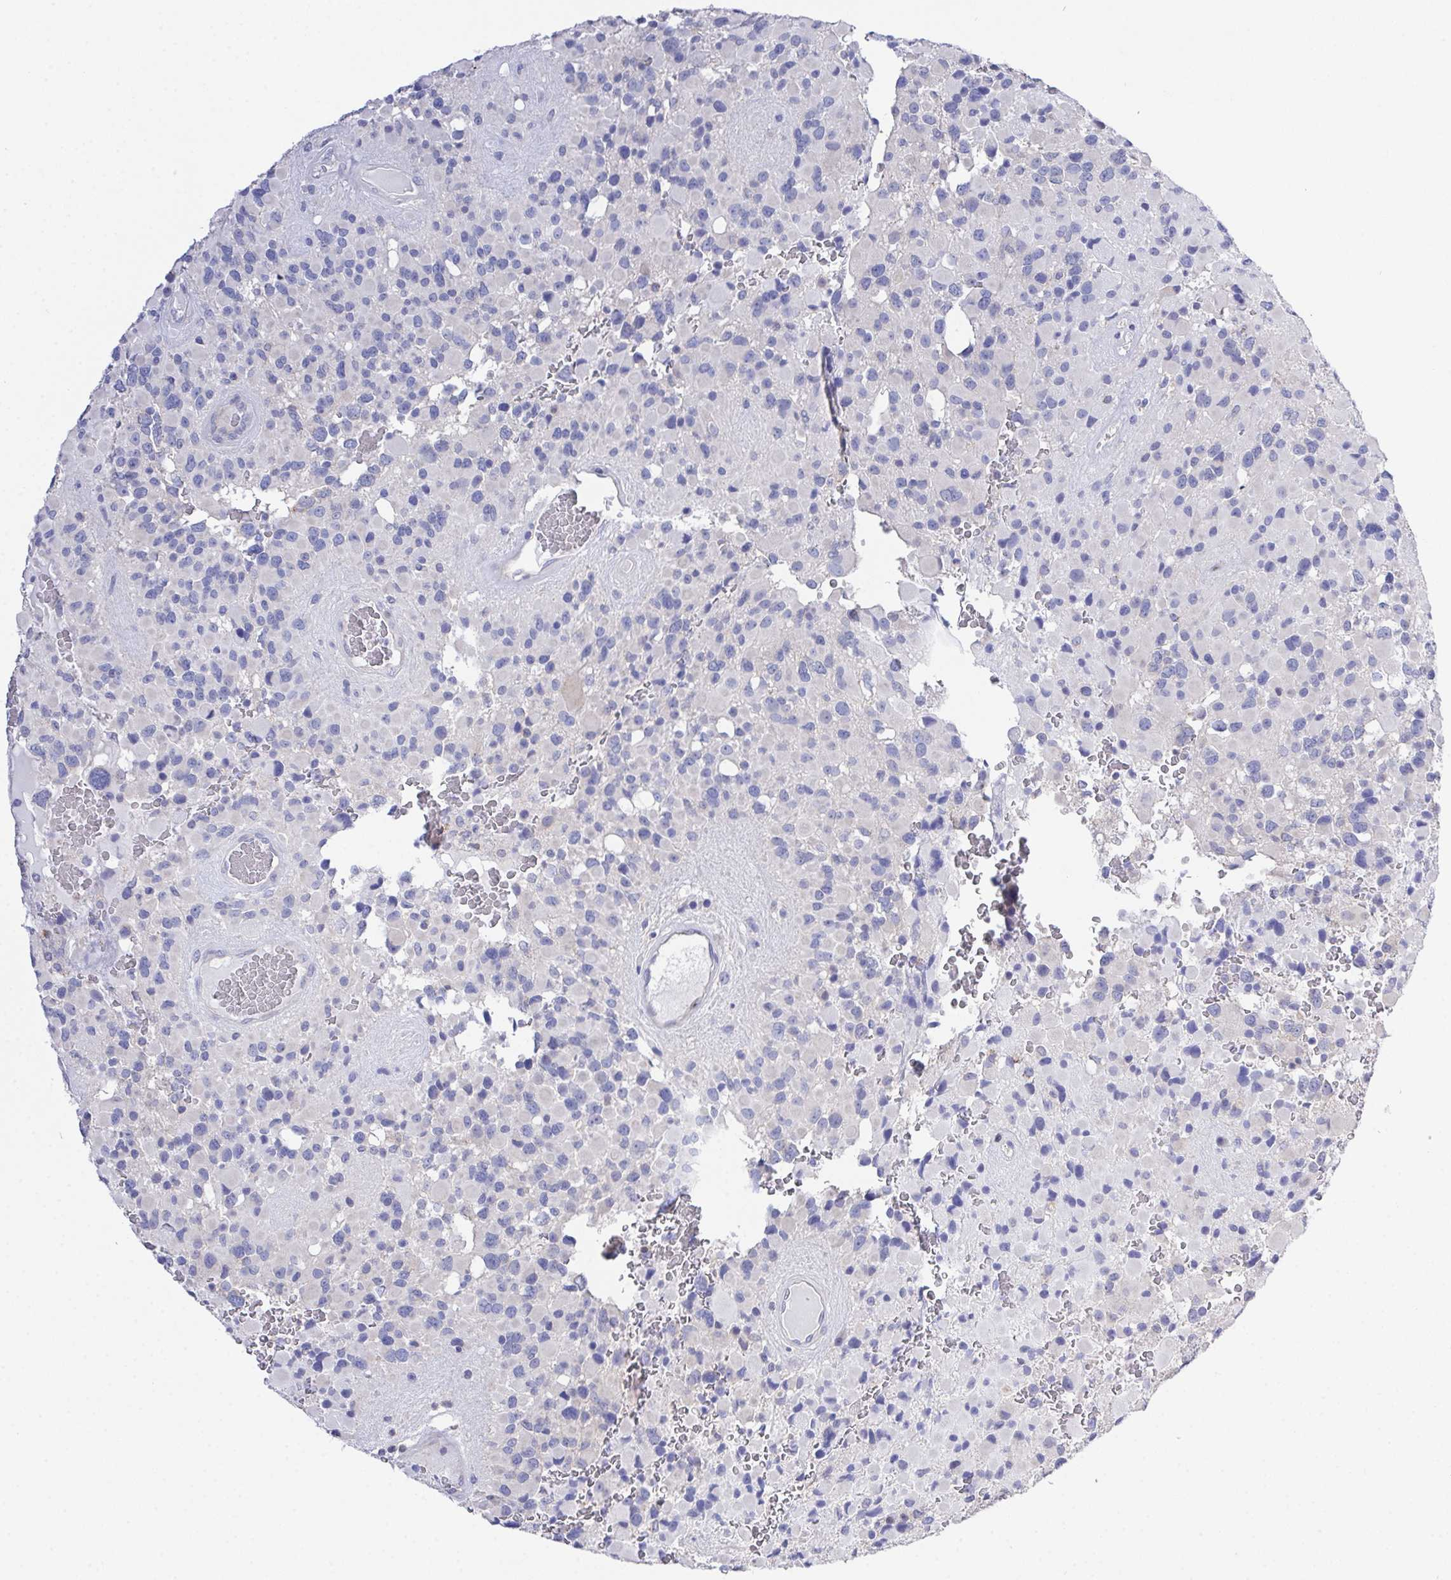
{"staining": {"intensity": "negative", "quantity": "none", "location": "none"}, "tissue": "glioma", "cell_type": "Tumor cells", "image_type": "cancer", "snomed": [{"axis": "morphology", "description": "Glioma, malignant, High grade"}, {"axis": "topography", "description": "Brain"}], "caption": "This micrograph is of malignant high-grade glioma stained with immunohistochemistry (IHC) to label a protein in brown with the nuclei are counter-stained blue. There is no expression in tumor cells.", "gene": "PRG3", "patient": {"sex": "female", "age": 40}}